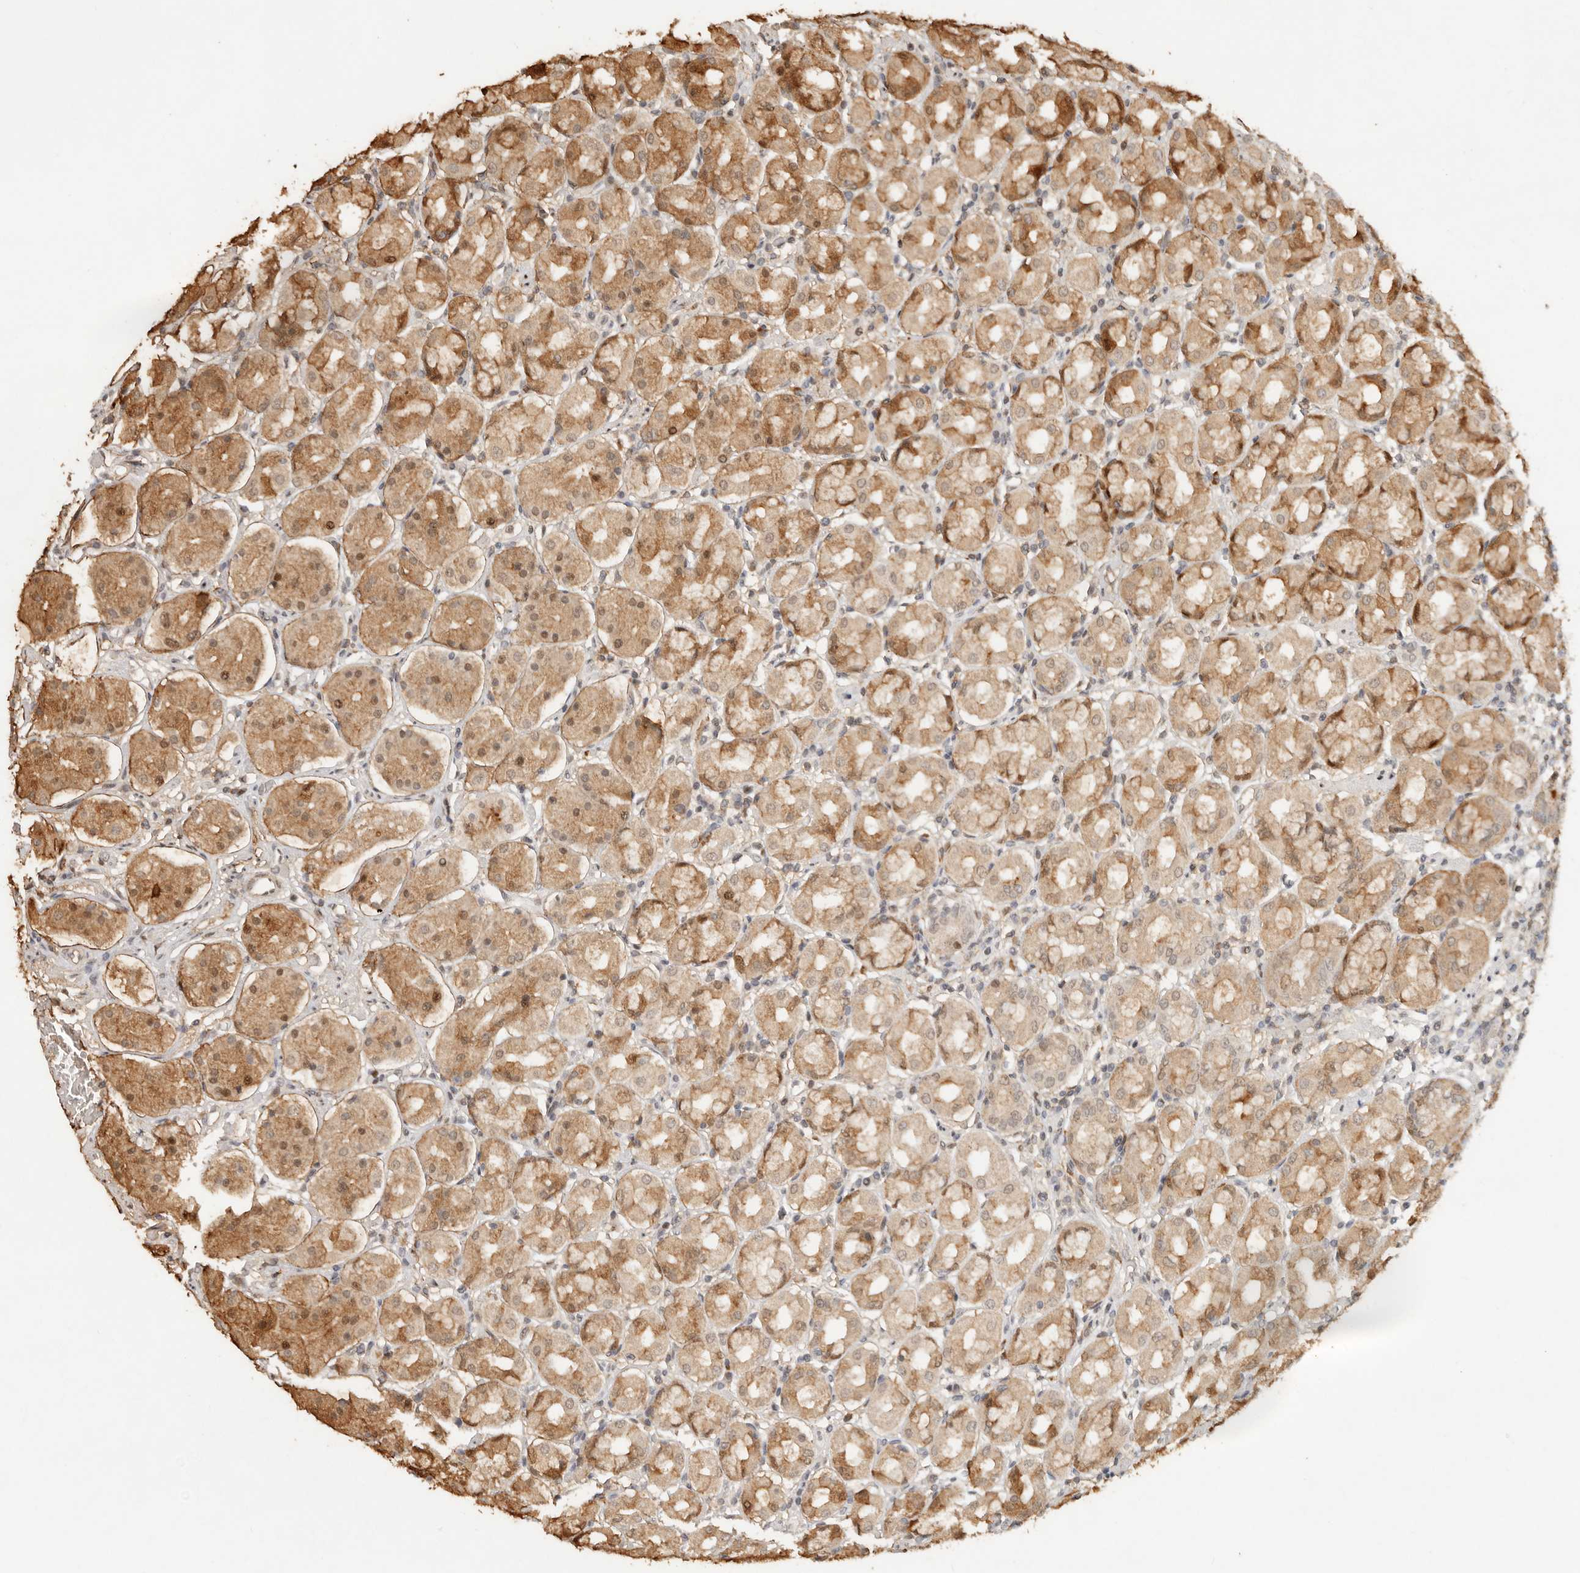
{"staining": {"intensity": "moderate", "quantity": ">75%", "location": "cytoplasmic/membranous,nuclear"}, "tissue": "stomach", "cell_type": "Glandular cells", "image_type": "normal", "snomed": [{"axis": "morphology", "description": "Normal tissue, NOS"}, {"axis": "topography", "description": "Stomach"}, {"axis": "topography", "description": "Stomach, lower"}], "caption": "Glandular cells show medium levels of moderate cytoplasmic/membranous,nuclear positivity in about >75% of cells in unremarkable stomach. (IHC, brightfield microscopy, high magnification).", "gene": "NPAS2", "patient": {"sex": "female", "age": 56}}